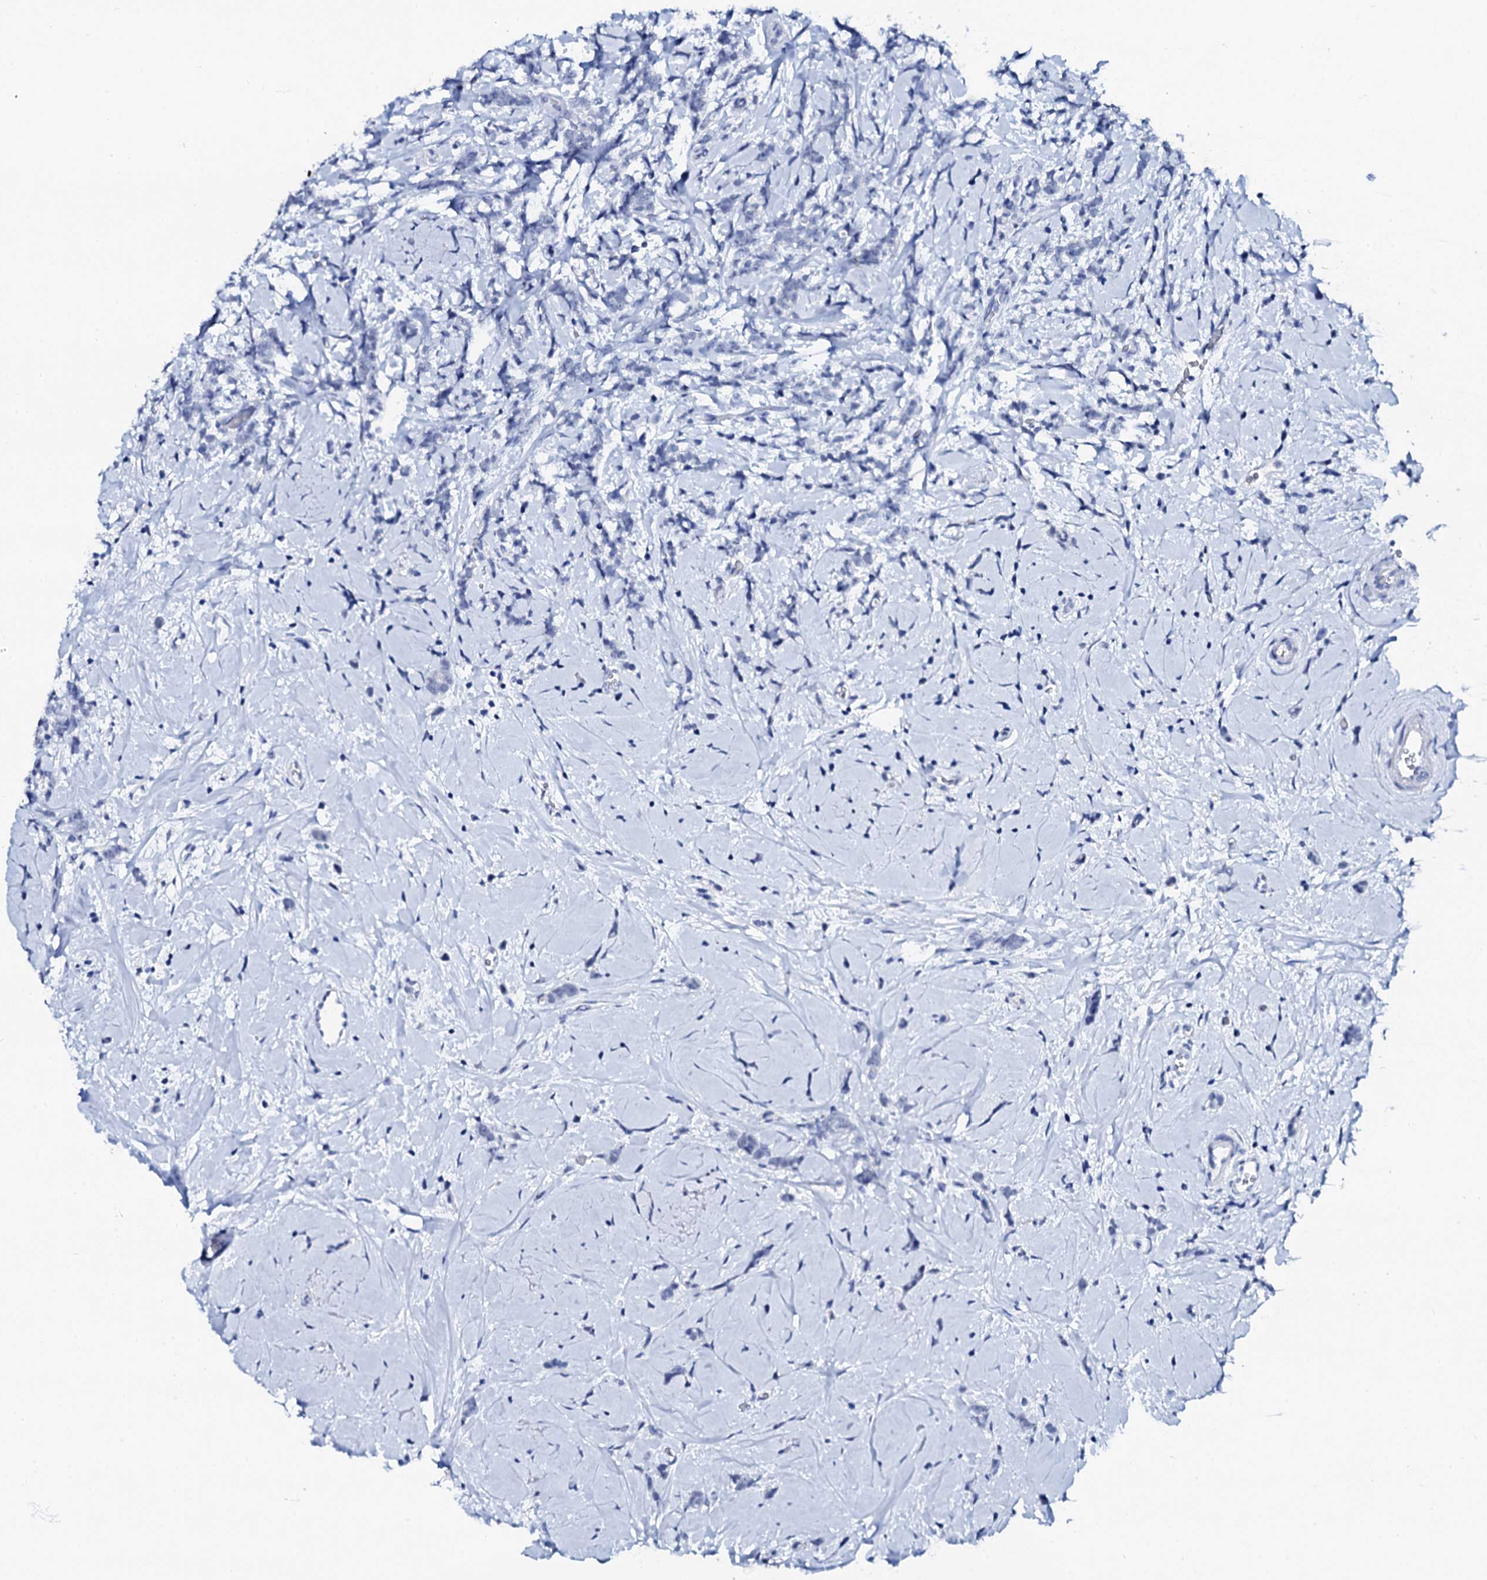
{"staining": {"intensity": "negative", "quantity": "none", "location": "none"}, "tissue": "breast cancer", "cell_type": "Tumor cells", "image_type": "cancer", "snomed": [{"axis": "morphology", "description": "Lobular carcinoma"}, {"axis": "topography", "description": "Breast"}], "caption": "Tumor cells are negative for protein expression in human breast cancer. Brightfield microscopy of immunohistochemistry stained with DAB (3,3'-diaminobenzidine) (brown) and hematoxylin (blue), captured at high magnification.", "gene": "SPATA19", "patient": {"sex": "female", "age": 58}}